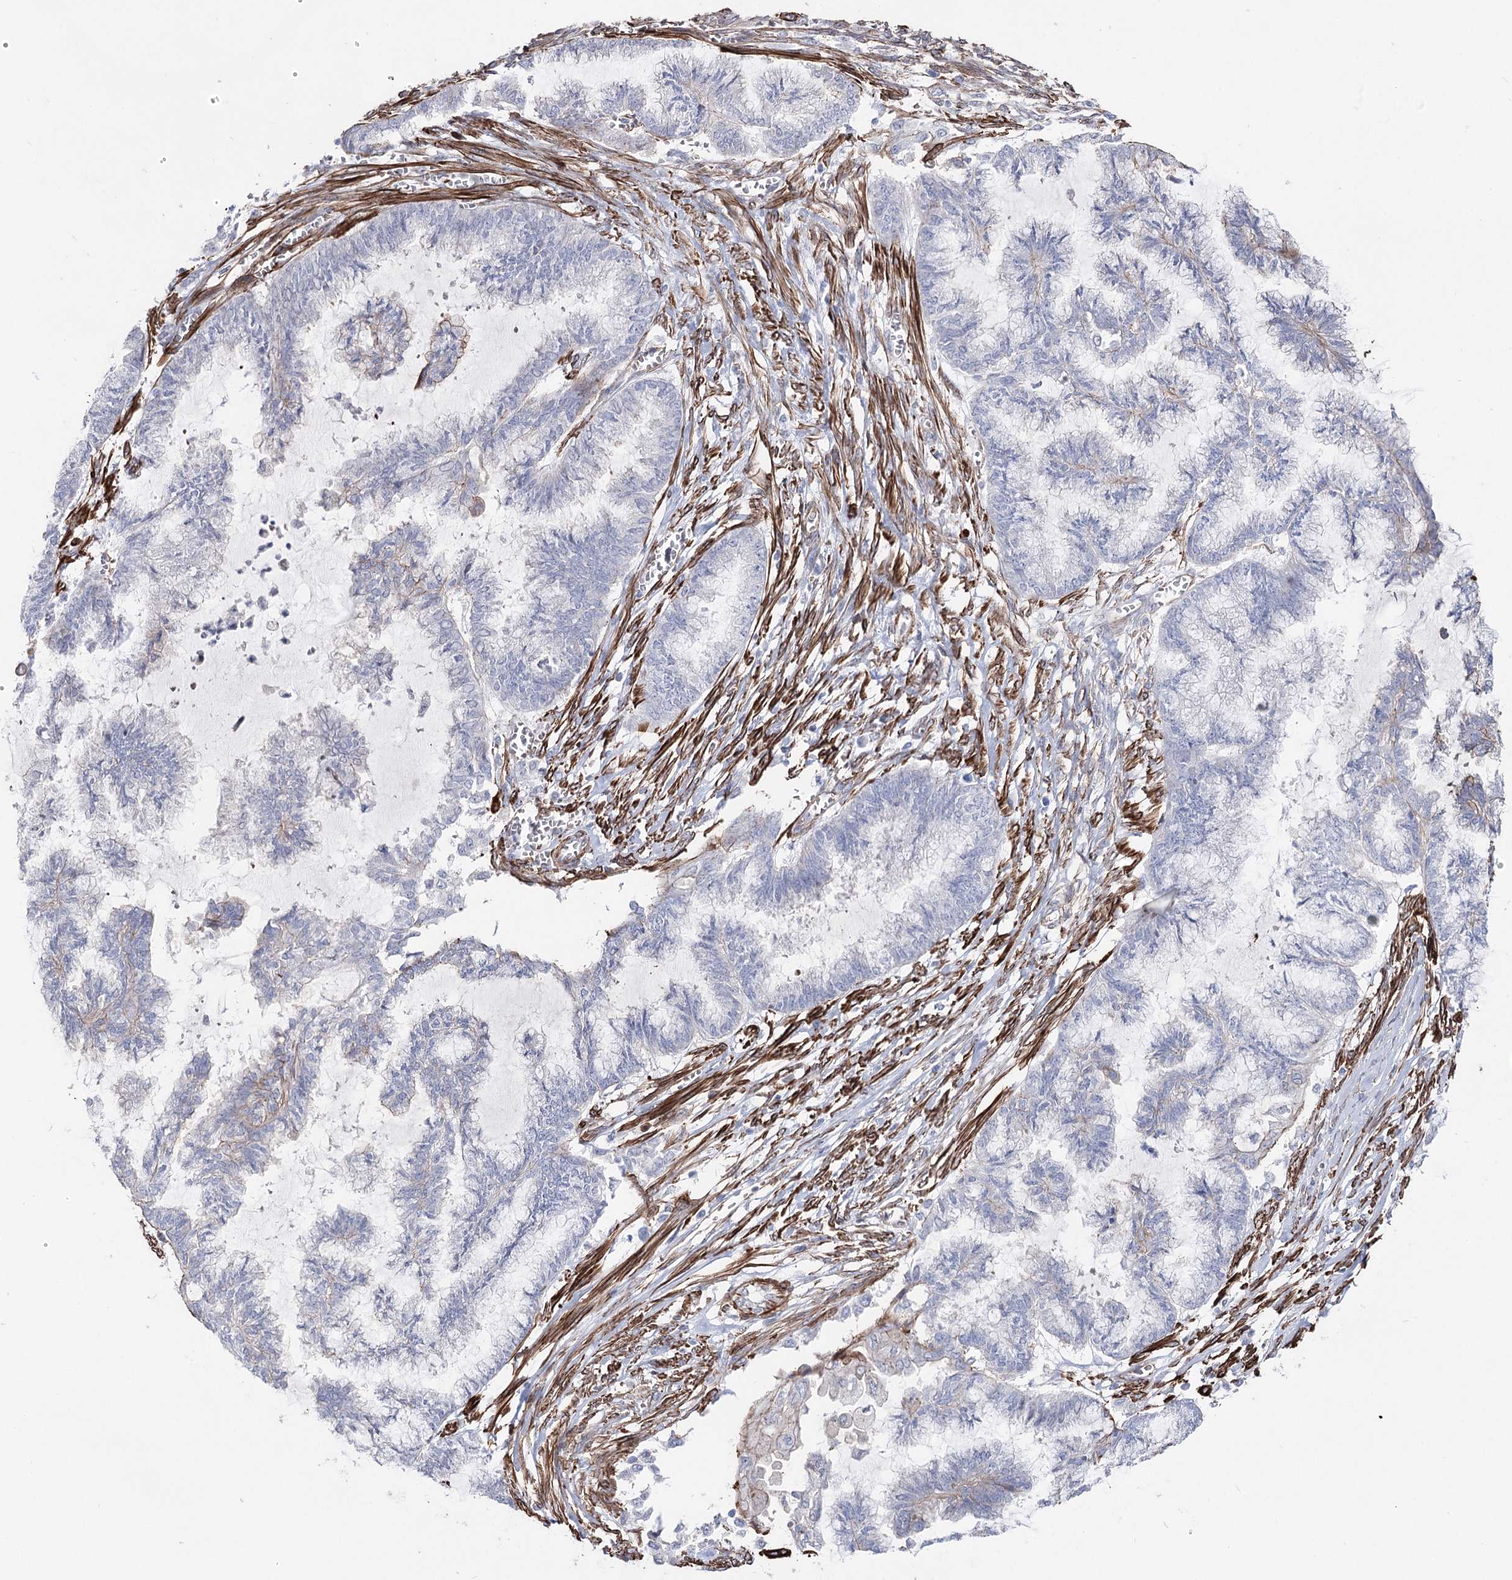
{"staining": {"intensity": "negative", "quantity": "none", "location": "none"}, "tissue": "endometrial cancer", "cell_type": "Tumor cells", "image_type": "cancer", "snomed": [{"axis": "morphology", "description": "Adenocarcinoma, NOS"}, {"axis": "topography", "description": "Endometrium"}], "caption": "This is an immunohistochemistry (IHC) histopathology image of endometrial cancer (adenocarcinoma). There is no staining in tumor cells.", "gene": "ARHGAP20", "patient": {"sex": "female", "age": 86}}